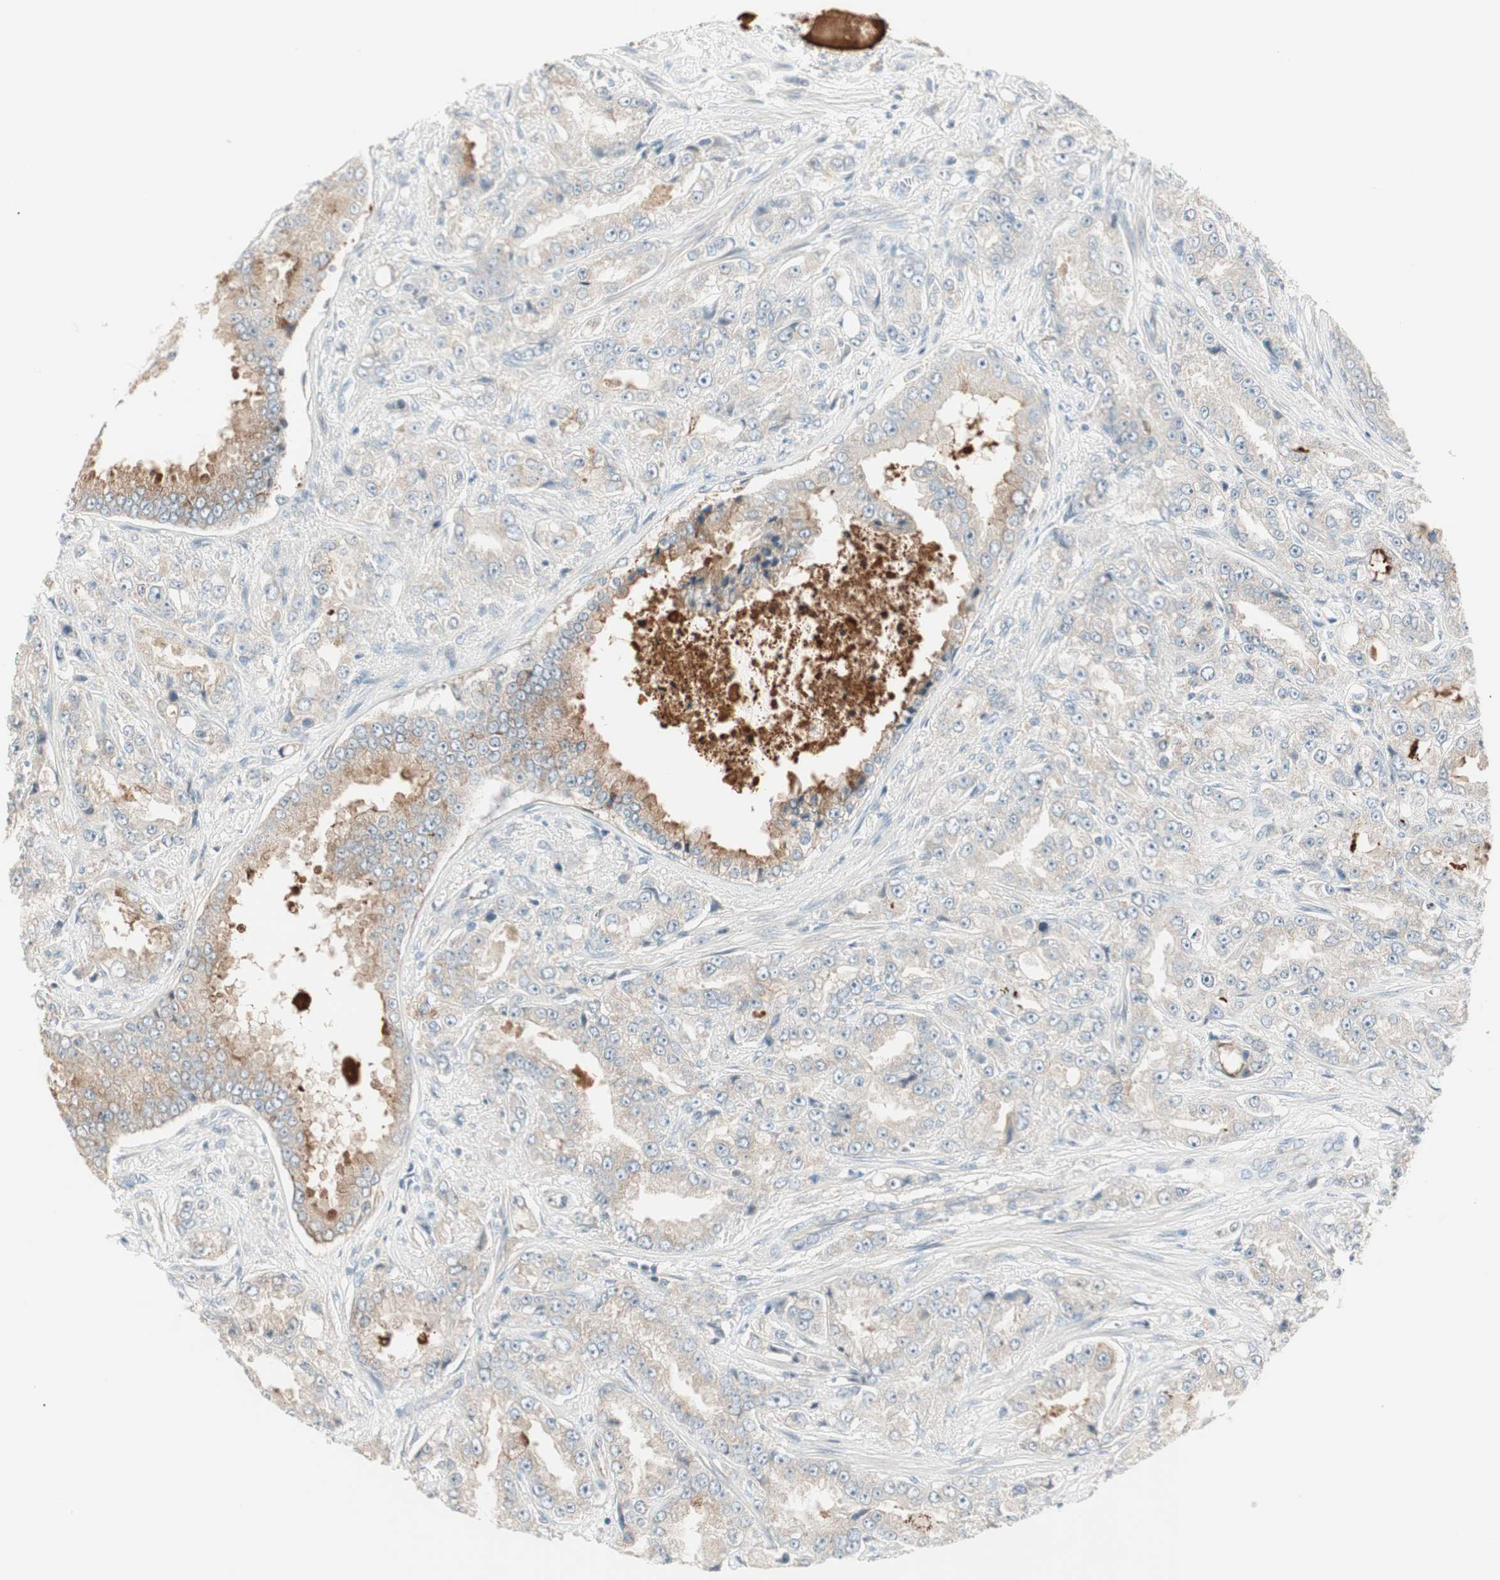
{"staining": {"intensity": "weak", "quantity": ">75%", "location": "cytoplasmic/membranous"}, "tissue": "prostate cancer", "cell_type": "Tumor cells", "image_type": "cancer", "snomed": [{"axis": "morphology", "description": "Adenocarcinoma, High grade"}, {"axis": "topography", "description": "Prostate"}], "caption": "The immunohistochemical stain labels weak cytoplasmic/membranous expression in tumor cells of adenocarcinoma (high-grade) (prostate) tissue.", "gene": "CGRRF1", "patient": {"sex": "male", "age": 73}}